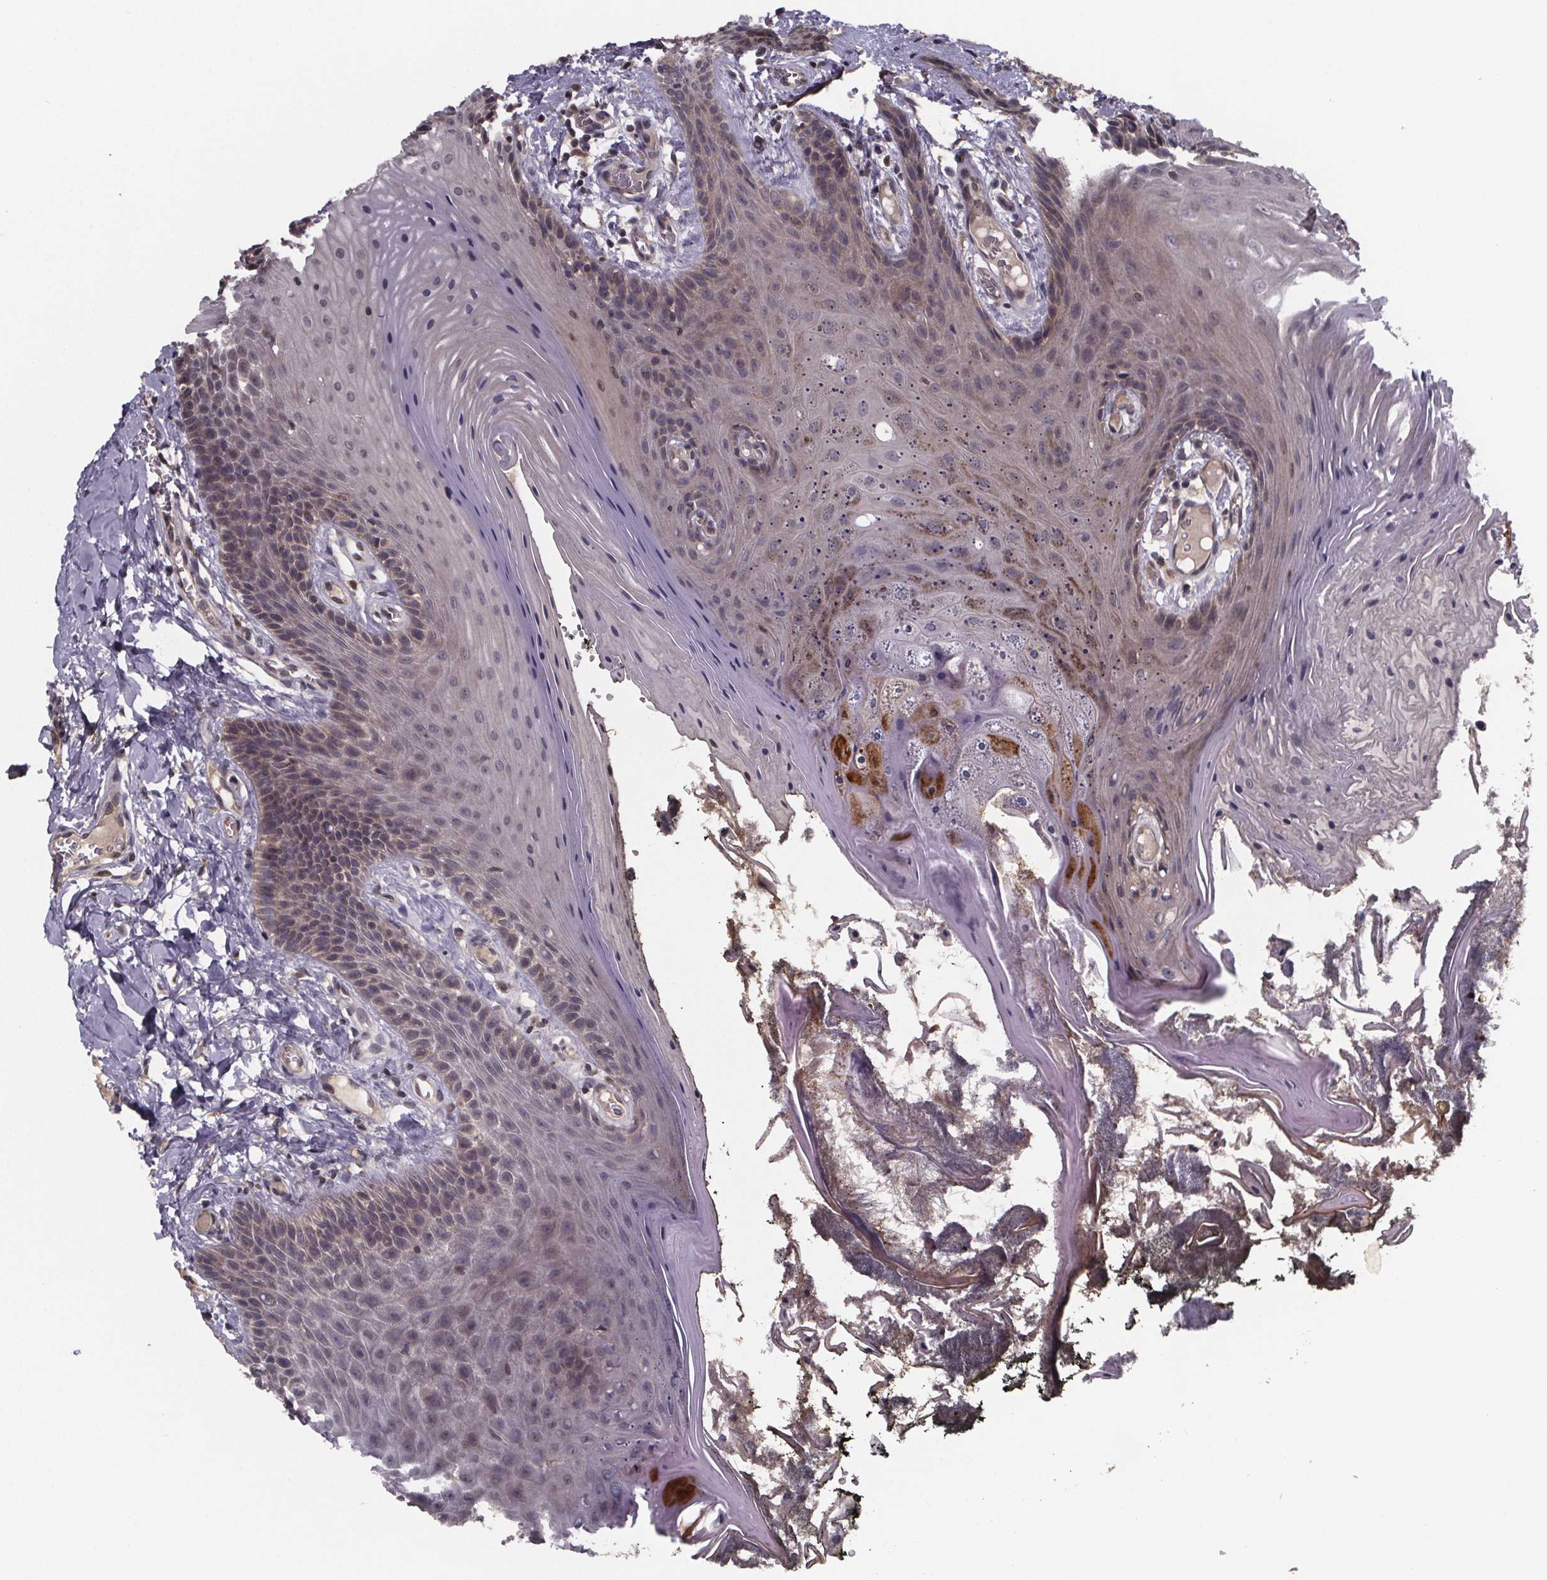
{"staining": {"intensity": "weak", "quantity": "25%-75%", "location": "cytoplasmic/membranous,nuclear"}, "tissue": "oral mucosa", "cell_type": "Squamous epithelial cells", "image_type": "normal", "snomed": [{"axis": "morphology", "description": "Normal tissue, NOS"}, {"axis": "topography", "description": "Oral tissue"}], "caption": "An image showing weak cytoplasmic/membranous,nuclear staining in approximately 25%-75% of squamous epithelial cells in normal oral mucosa, as visualized by brown immunohistochemical staining.", "gene": "FN3KRP", "patient": {"sex": "male", "age": 9}}